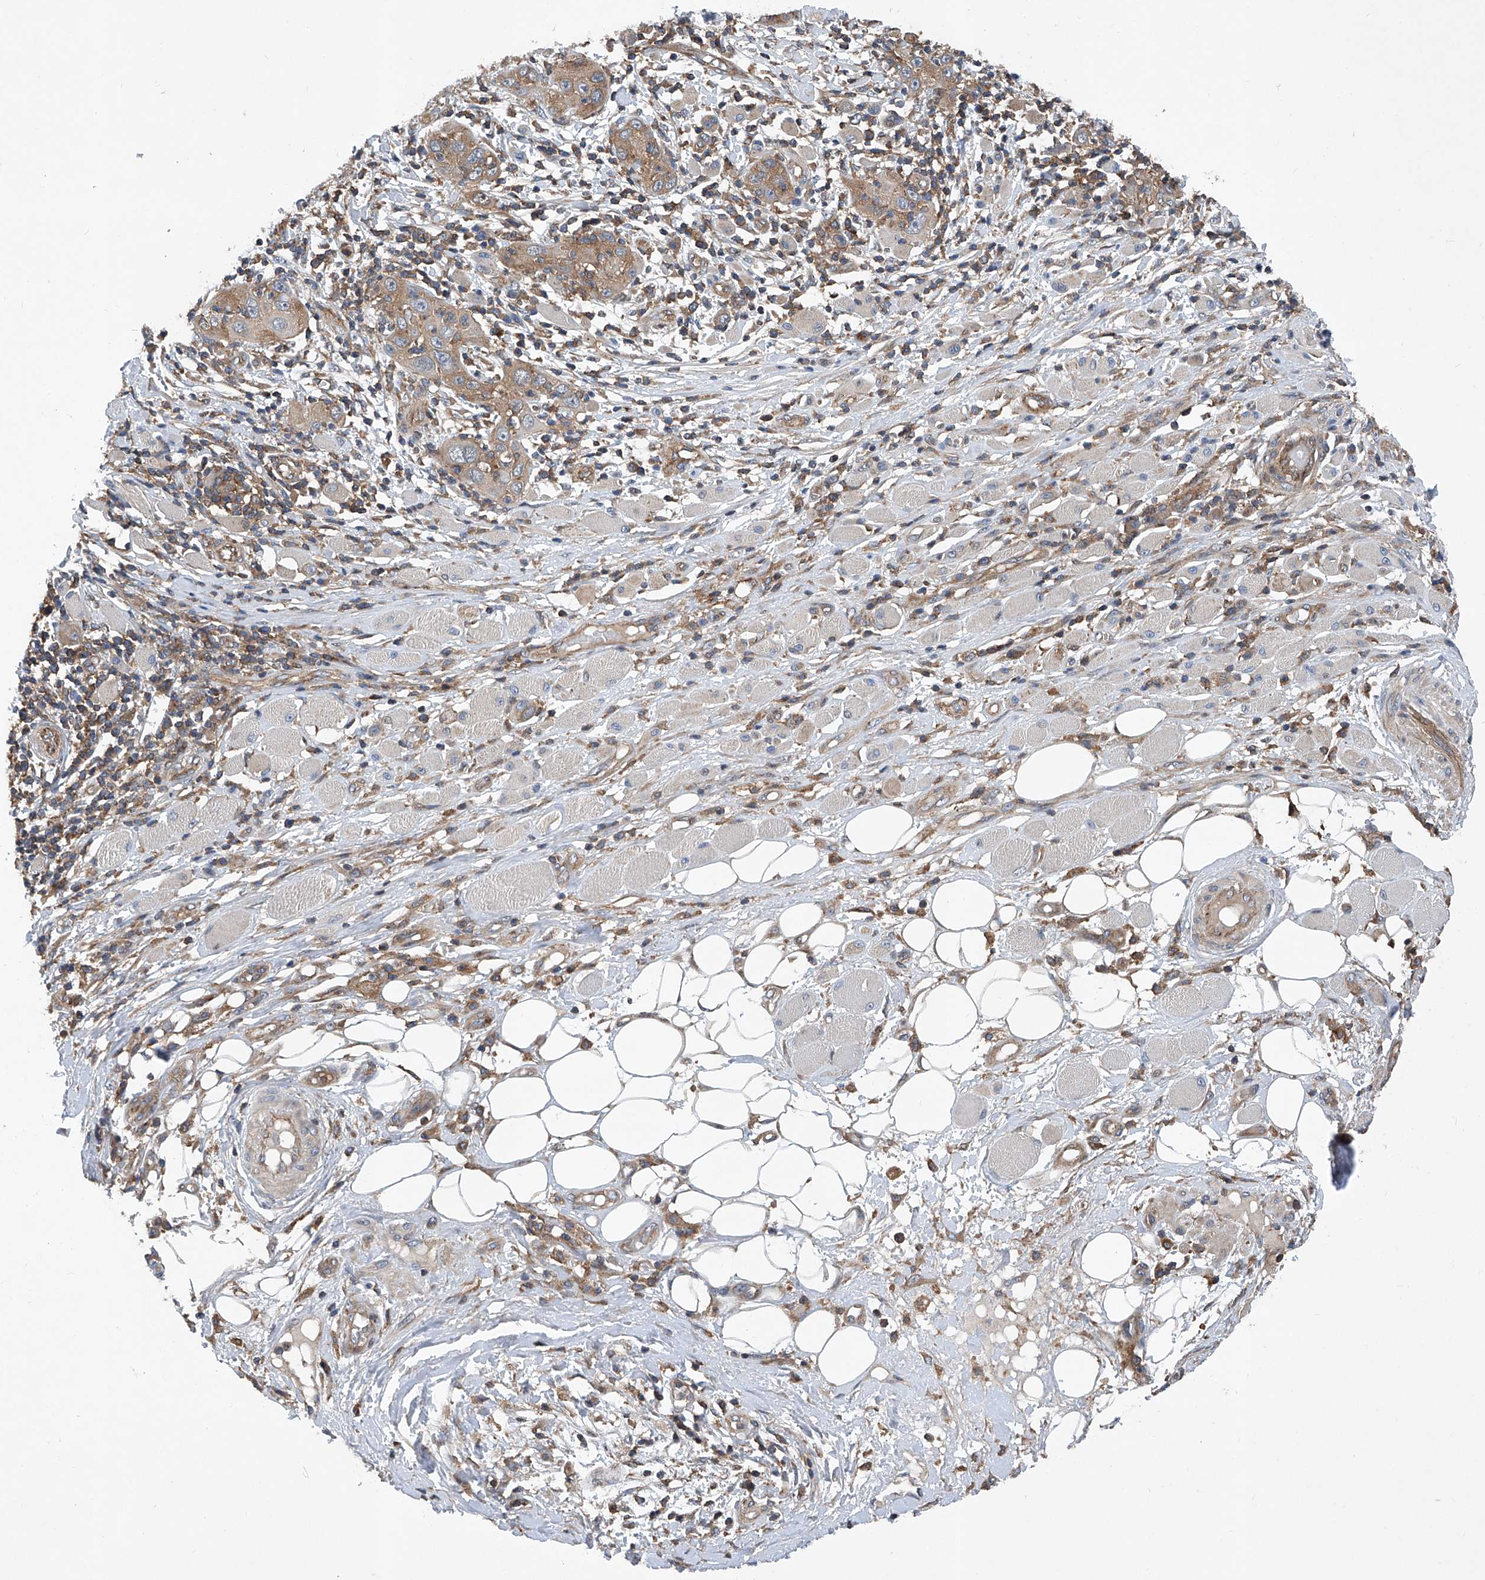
{"staining": {"intensity": "weak", "quantity": ">75%", "location": "cytoplasmic/membranous"}, "tissue": "skin cancer", "cell_type": "Tumor cells", "image_type": "cancer", "snomed": [{"axis": "morphology", "description": "Squamous cell carcinoma, NOS"}, {"axis": "topography", "description": "Skin"}], "caption": "Skin squamous cell carcinoma stained with IHC shows weak cytoplasmic/membranous expression in approximately >75% of tumor cells. Ihc stains the protein in brown and the nuclei are stained blue.", "gene": "SMAP1", "patient": {"sex": "female", "age": 88}}